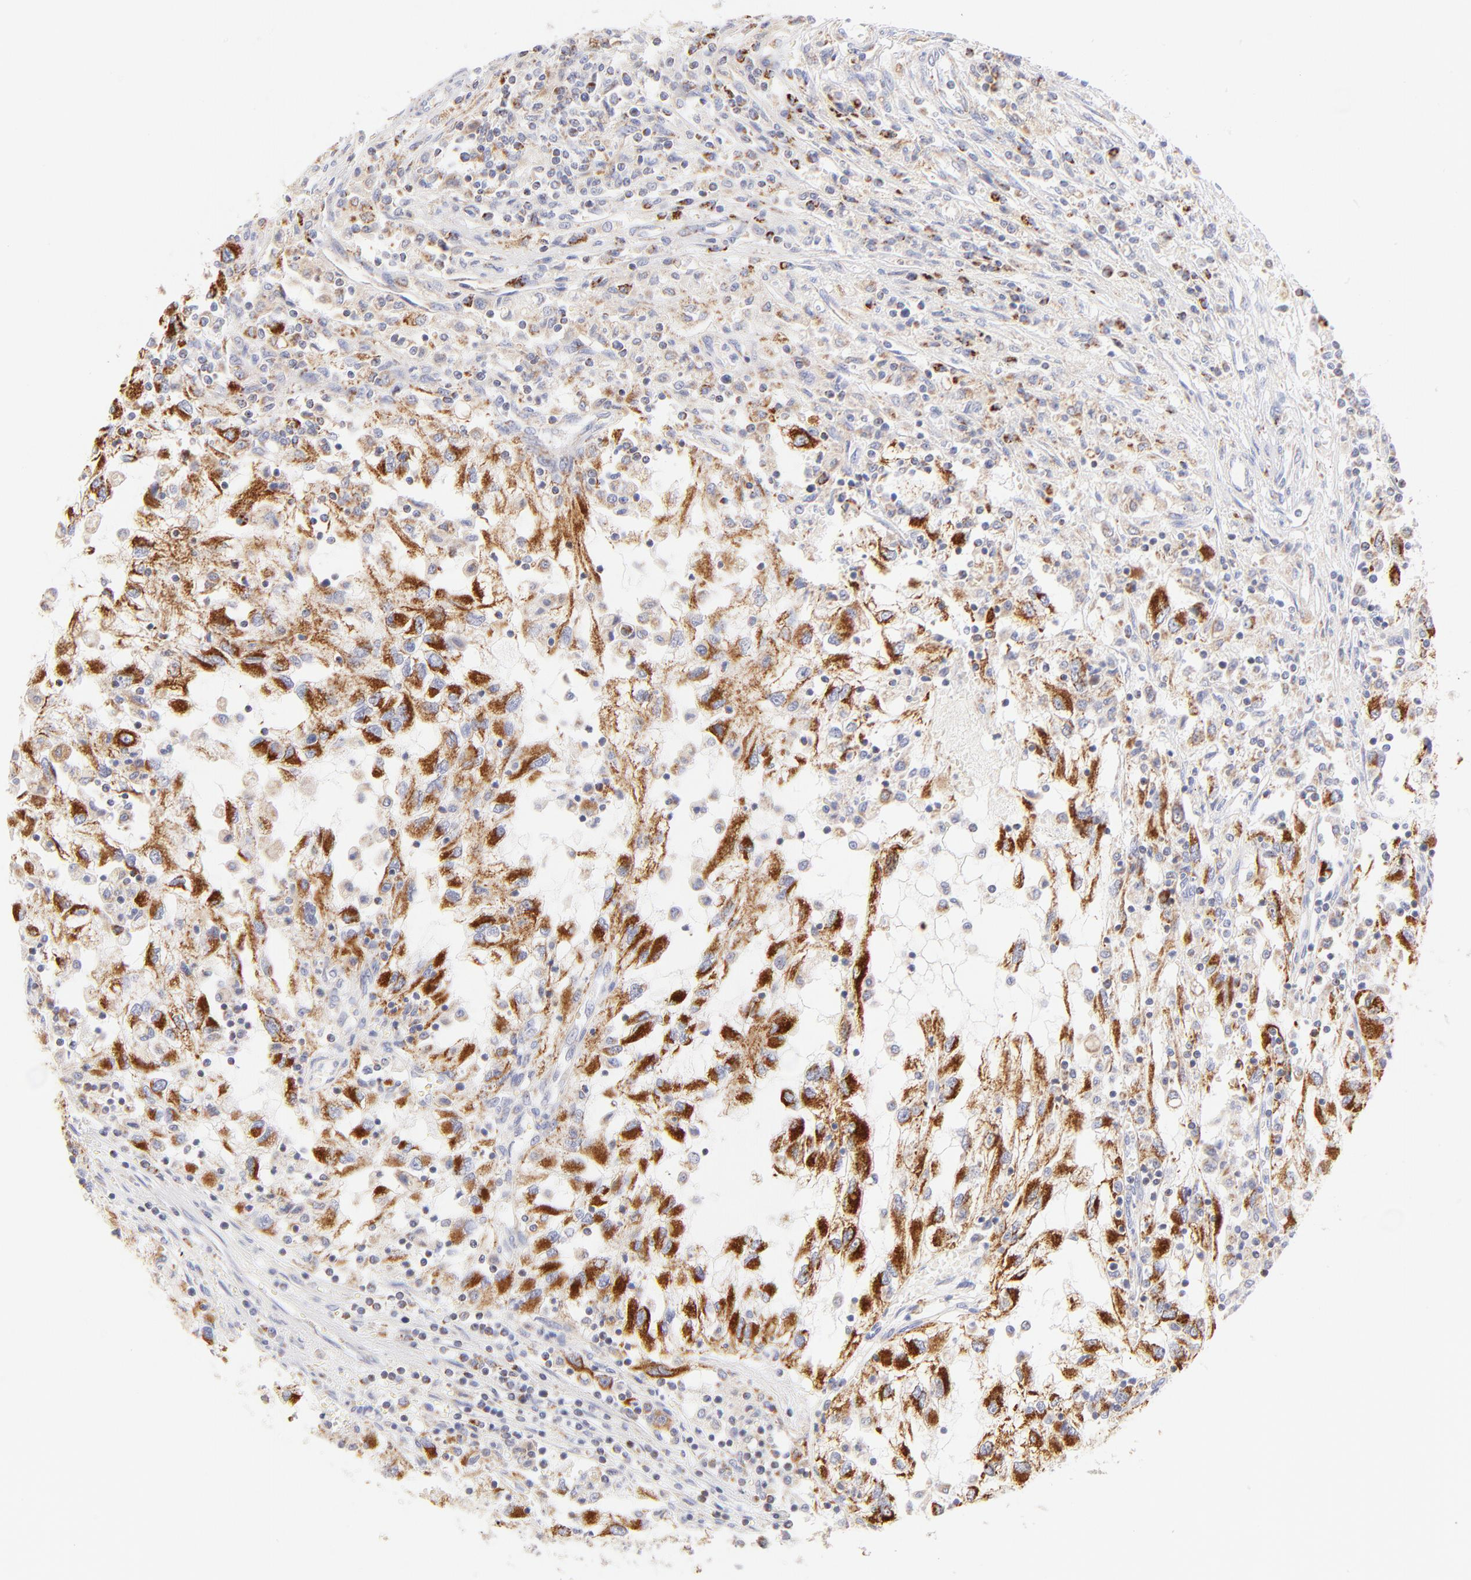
{"staining": {"intensity": "strong", "quantity": ">75%", "location": "cytoplasmic/membranous"}, "tissue": "renal cancer", "cell_type": "Tumor cells", "image_type": "cancer", "snomed": [{"axis": "morphology", "description": "Normal tissue, NOS"}, {"axis": "morphology", "description": "Adenocarcinoma, NOS"}, {"axis": "topography", "description": "Kidney"}], "caption": "Adenocarcinoma (renal) tissue demonstrates strong cytoplasmic/membranous expression in about >75% of tumor cells, visualized by immunohistochemistry.", "gene": "AIFM1", "patient": {"sex": "male", "age": 71}}